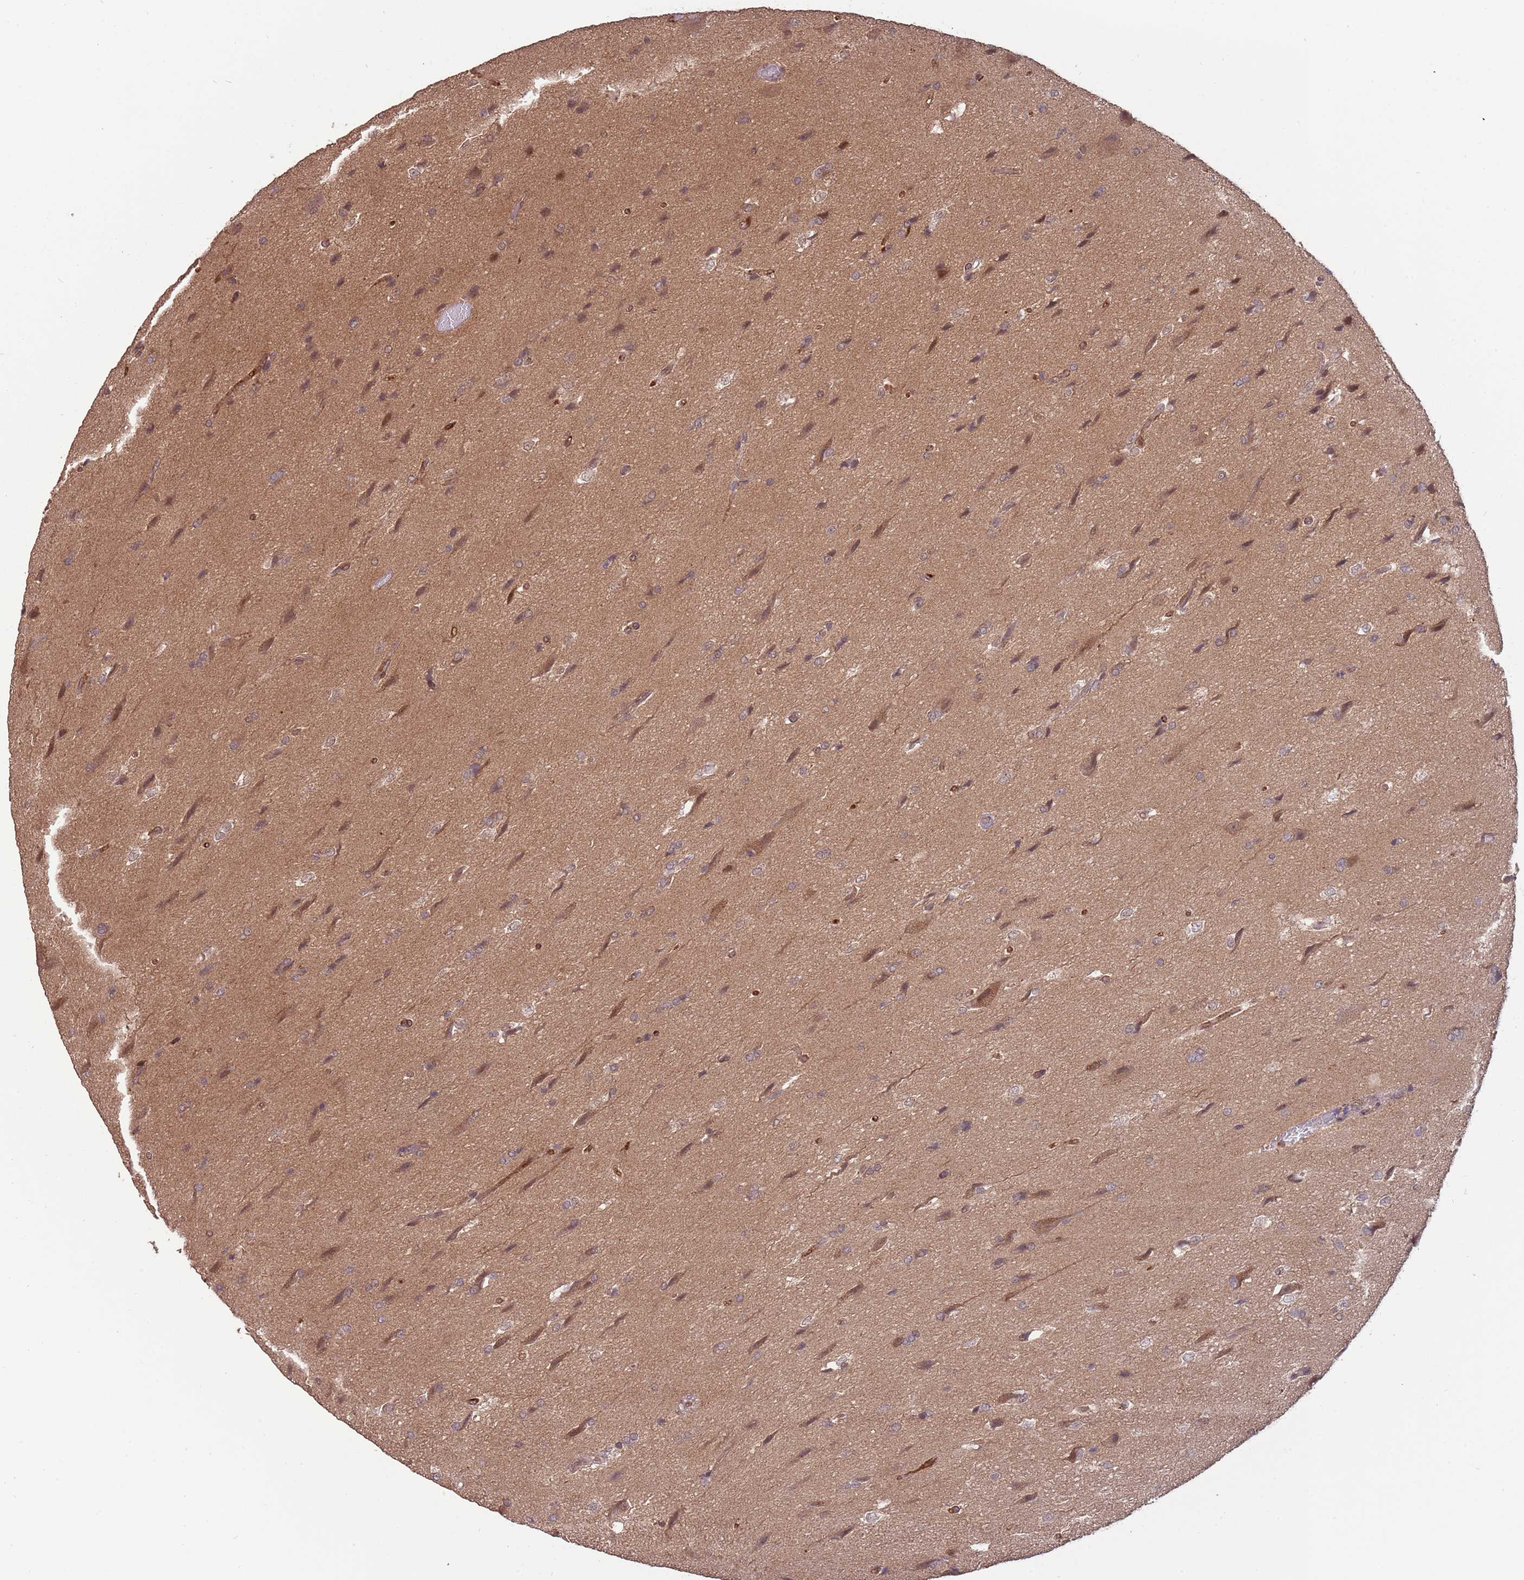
{"staining": {"intensity": "moderate", "quantity": ">75%", "location": "nuclear"}, "tissue": "glioma", "cell_type": "Tumor cells", "image_type": "cancer", "snomed": [{"axis": "morphology", "description": "Glioma, malignant, Low grade"}, {"axis": "topography", "description": "Brain"}], "caption": "This is an image of immunohistochemistry (IHC) staining of glioma, which shows moderate staining in the nuclear of tumor cells.", "gene": "ZBTB5", "patient": {"sex": "male", "age": 66}}